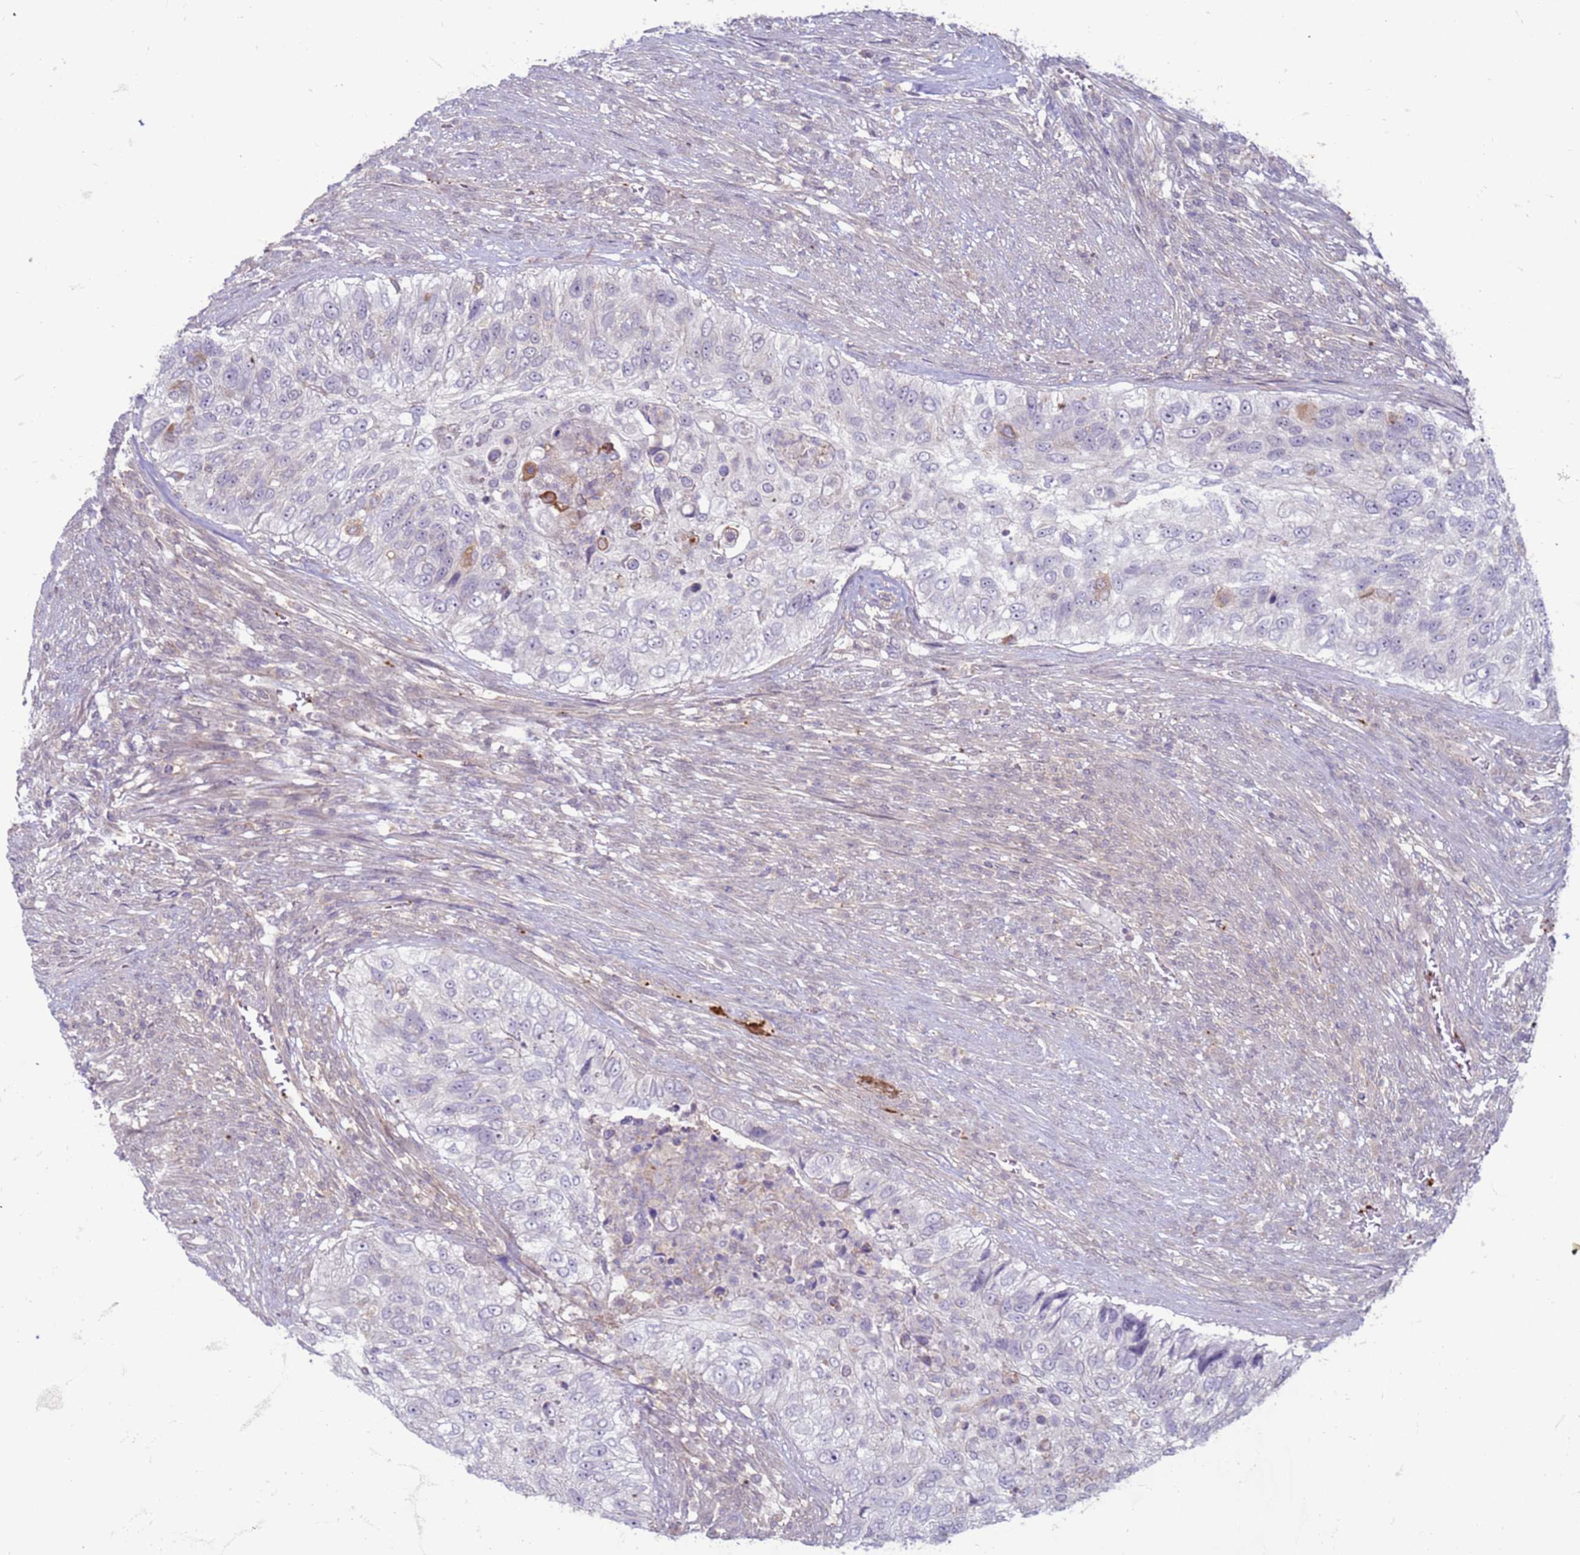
{"staining": {"intensity": "negative", "quantity": "none", "location": "none"}, "tissue": "urothelial cancer", "cell_type": "Tumor cells", "image_type": "cancer", "snomed": [{"axis": "morphology", "description": "Urothelial carcinoma, High grade"}, {"axis": "topography", "description": "Urinary bladder"}], "caption": "A high-resolution micrograph shows immunohistochemistry staining of high-grade urothelial carcinoma, which demonstrates no significant expression in tumor cells. The staining was performed using DAB (3,3'-diaminobenzidine) to visualize the protein expression in brown, while the nuclei were stained in blue with hematoxylin (Magnification: 20x).", "gene": "SLC15A3", "patient": {"sex": "female", "age": 60}}